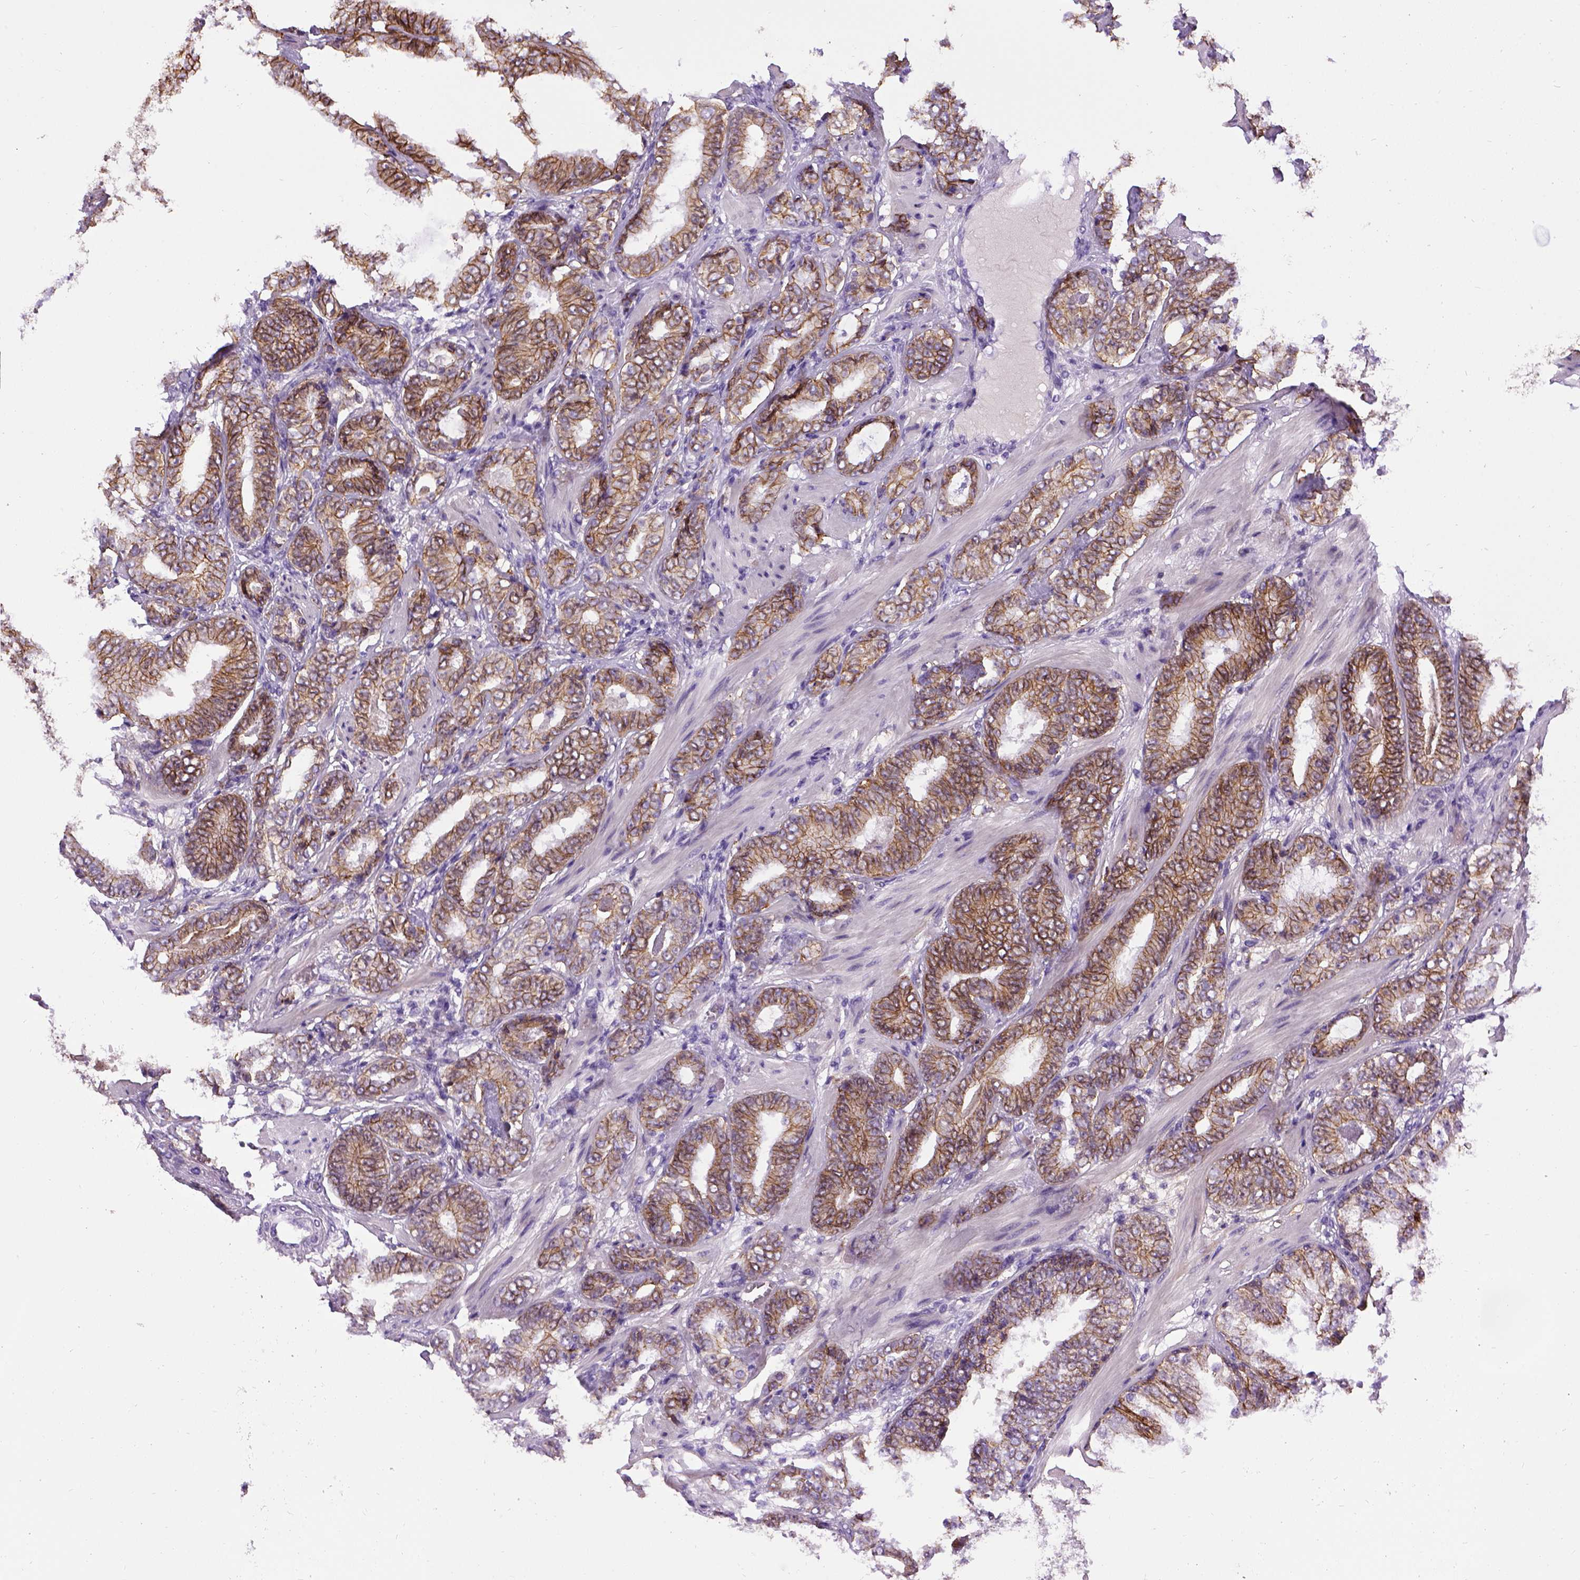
{"staining": {"intensity": "strong", "quantity": ">75%", "location": "cytoplasmic/membranous"}, "tissue": "prostate cancer", "cell_type": "Tumor cells", "image_type": "cancer", "snomed": [{"axis": "morphology", "description": "Adenocarcinoma, Low grade"}, {"axis": "topography", "description": "Prostate"}], "caption": "Immunohistochemistry (IHC) photomicrograph of human prostate cancer stained for a protein (brown), which reveals high levels of strong cytoplasmic/membranous positivity in about >75% of tumor cells.", "gene": "CDH1", "patient": {"sex": "male", "age": 60}}